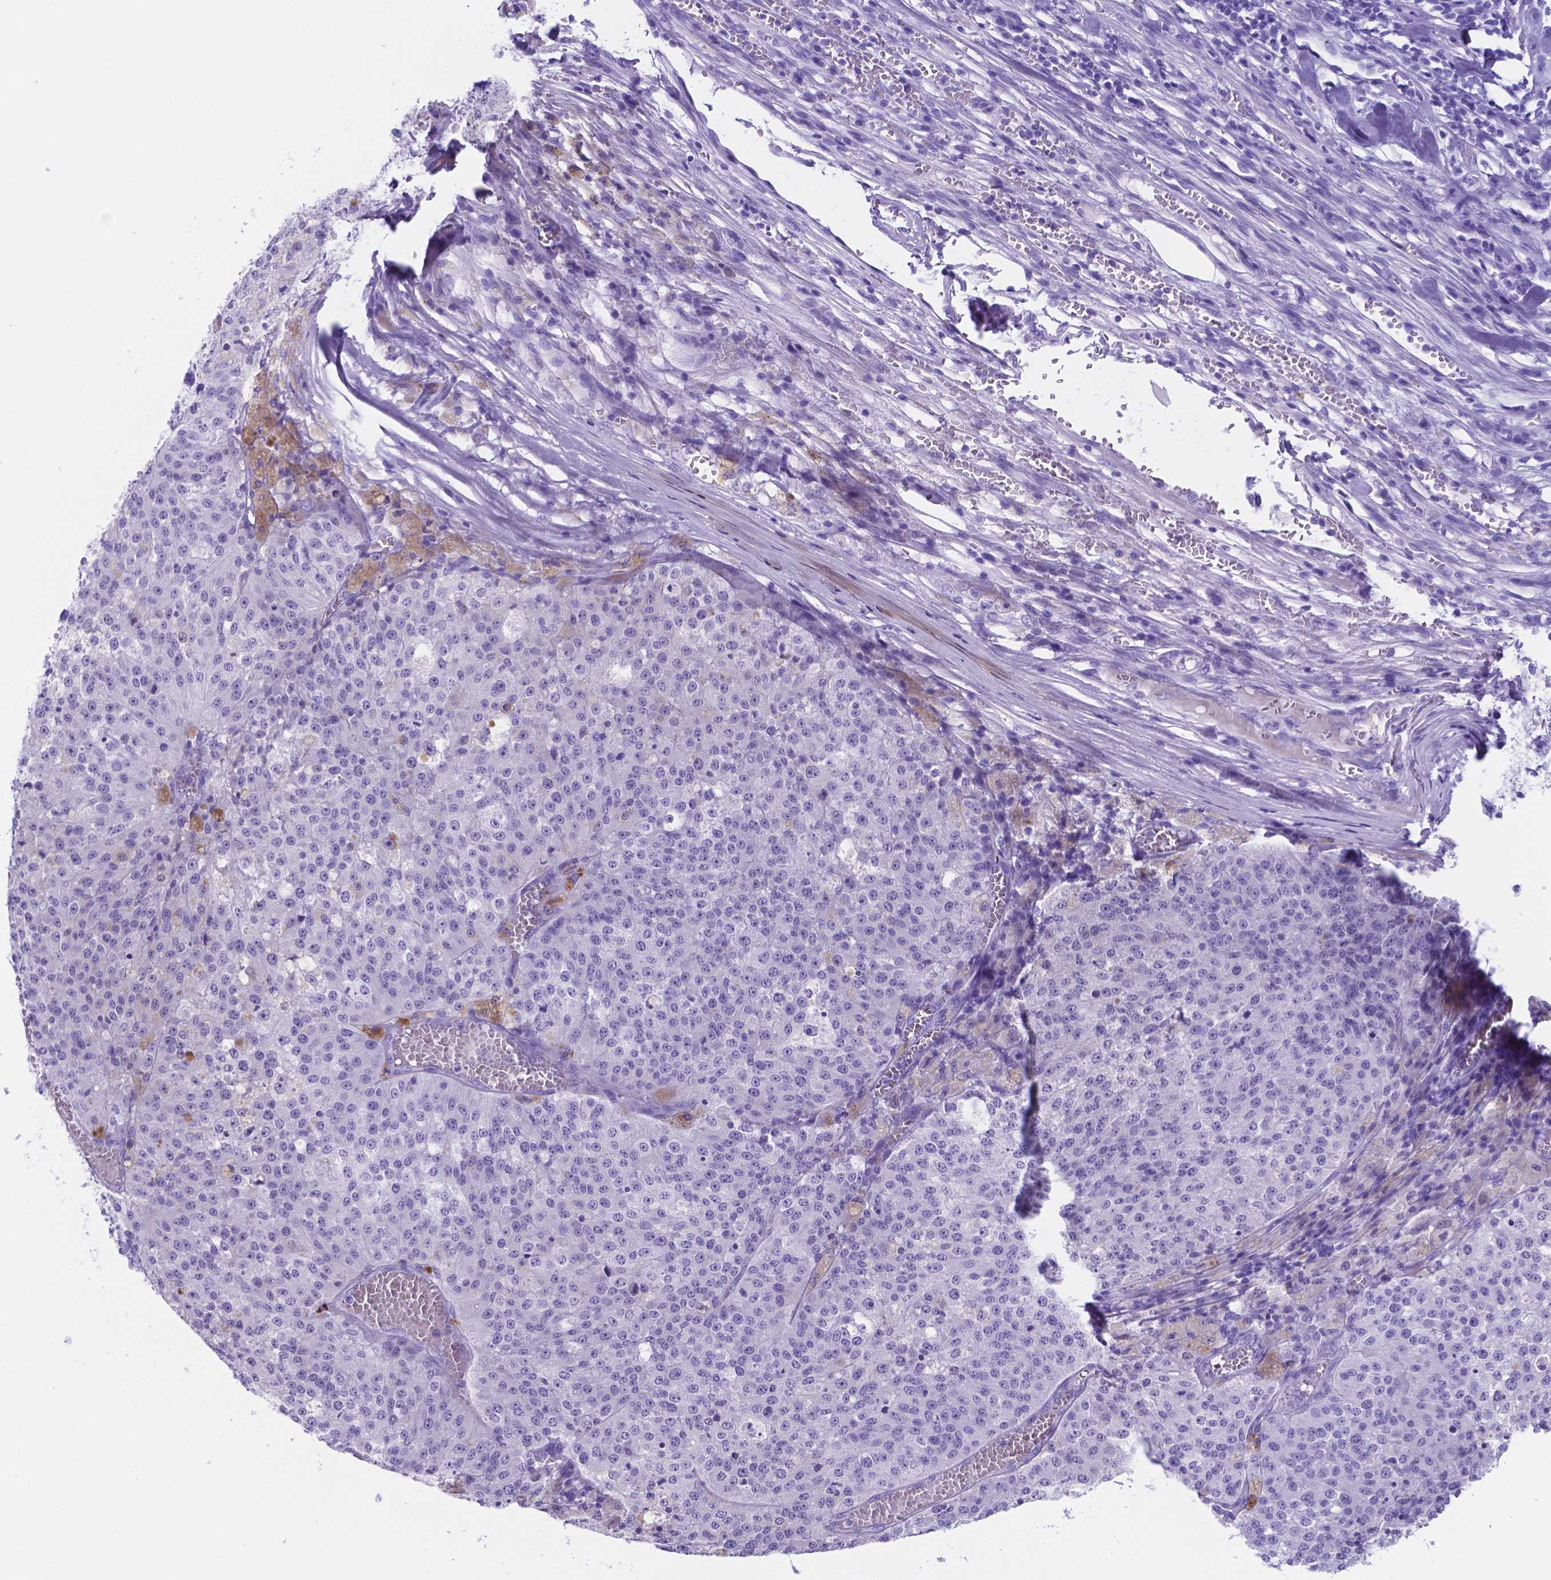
{"staining": {"intensity": "negative", "quantity": "none", "location": "none"}, "tissue": "melanoma", "cell_type": "Tumor cells", "image_type": "cancer", "snomed": [{"axis": "morphology", "description": "Malignant melanoma, Metastatic site"}, {"axis": "topography", "description": "Lymph node"}], "caption": "IHC image of neoplastic tissue: human malignant melanoma (metastatic site) stained with DAB shows no significant protein staining in tumor cells. (Brightfield microscopy of DAB (3,3'-diaminobenzidine) immunohistochemistry (IHC) at high magnification).", "gene": "DNAAF8", "patient": {"sex": "female", "age": 64}}